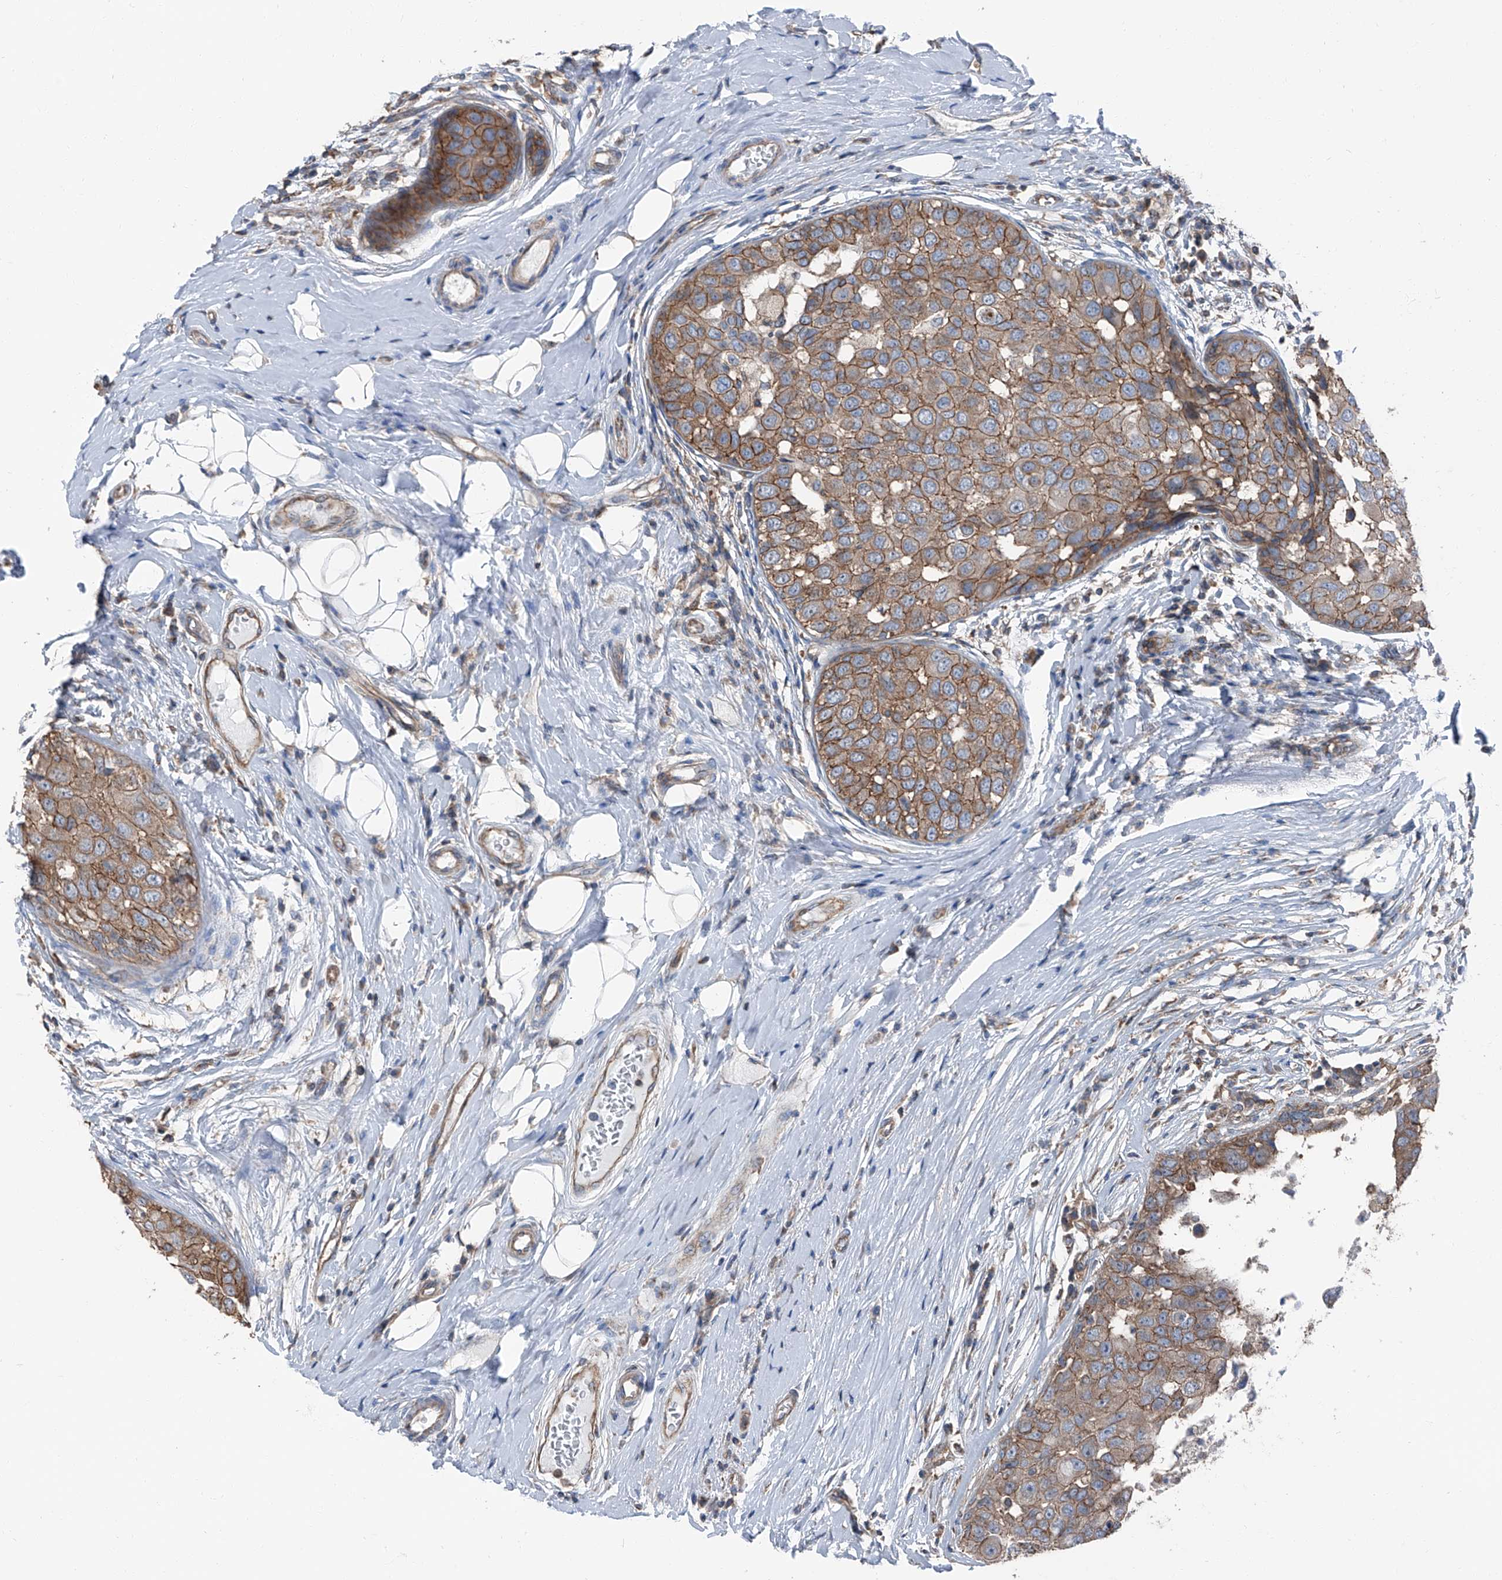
{"staining": {"intensity": "moderate", "quantity": ">75%", "location": "cytoplasmic/membranous"}, "tissue": "breast cancer", "cell_type": "Tumor cells", "image_type": "cancer", "snomed": [{"axis": "morphology", "description": "Duct carcinoma"}, {"axis": "topography", "description": "Breast"}], "caption": "Immunohistochemical staining of breast infiltrating ductal carcinoma demonstrates medium levels of moderate cytoplasmic/membranous protein staining in approximately >75% of tumor cells.", "gene": "GPR142", "patient": {"sex": "female", "age": 27}}